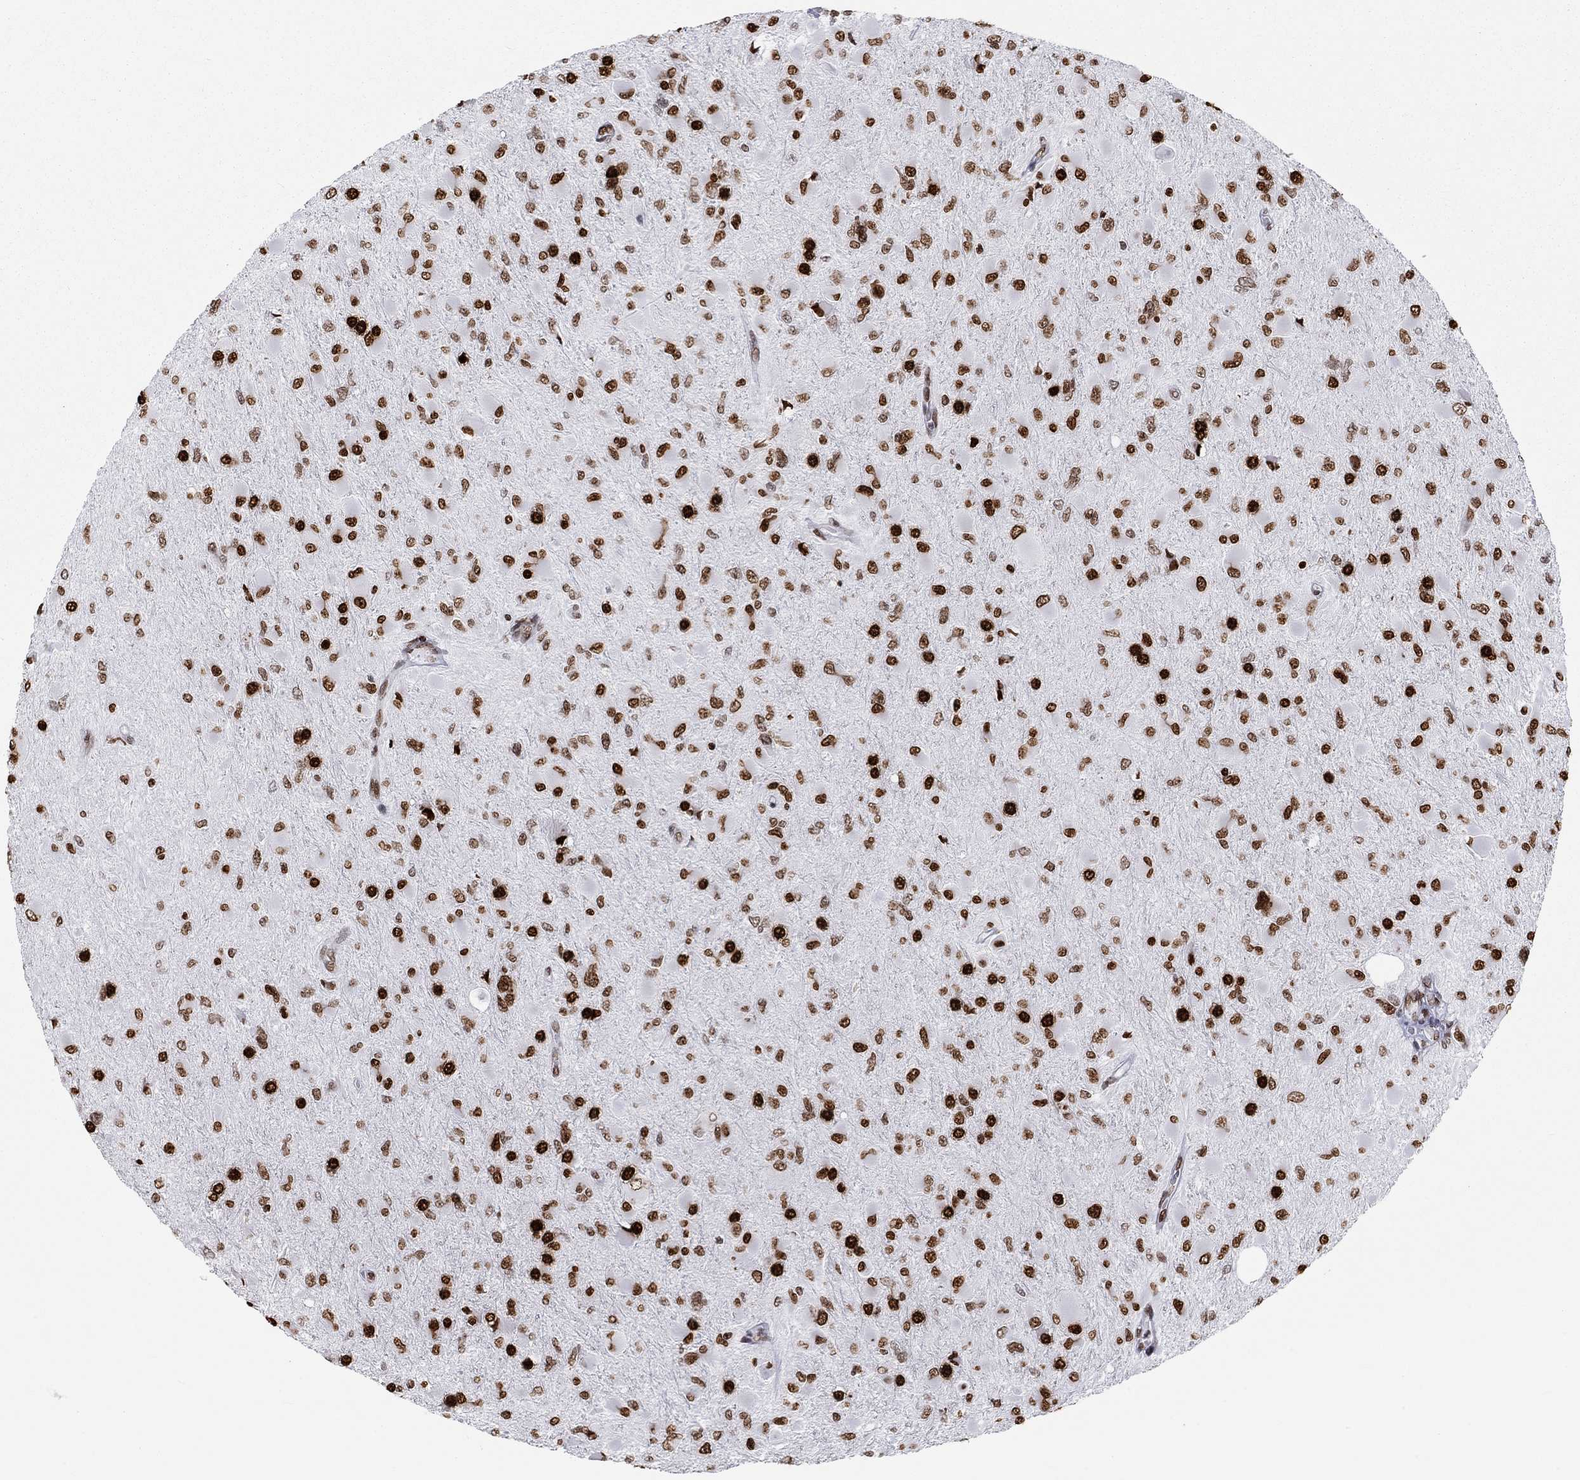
{"staining": {"intensity": "strong", "quantity": ">75%", "location": "nuclear"}, "tissue": "glioma", "cell_type": "Tumor cells", "image_type": "cancer", "snomed": [{"axis": "morphology", "description": "Glioma, malignant, High grade"}, {"axis": "topography", "description": "Cerebral cortex"}], "caption": "Protein expression analysis of glioma exhibits strong nuclear expression in about >75% of tumor cells. (IHC, brightfield microscopy, high magnification).", "gene": "H2AX", "patient": {"sex": "female", "age": 36}}